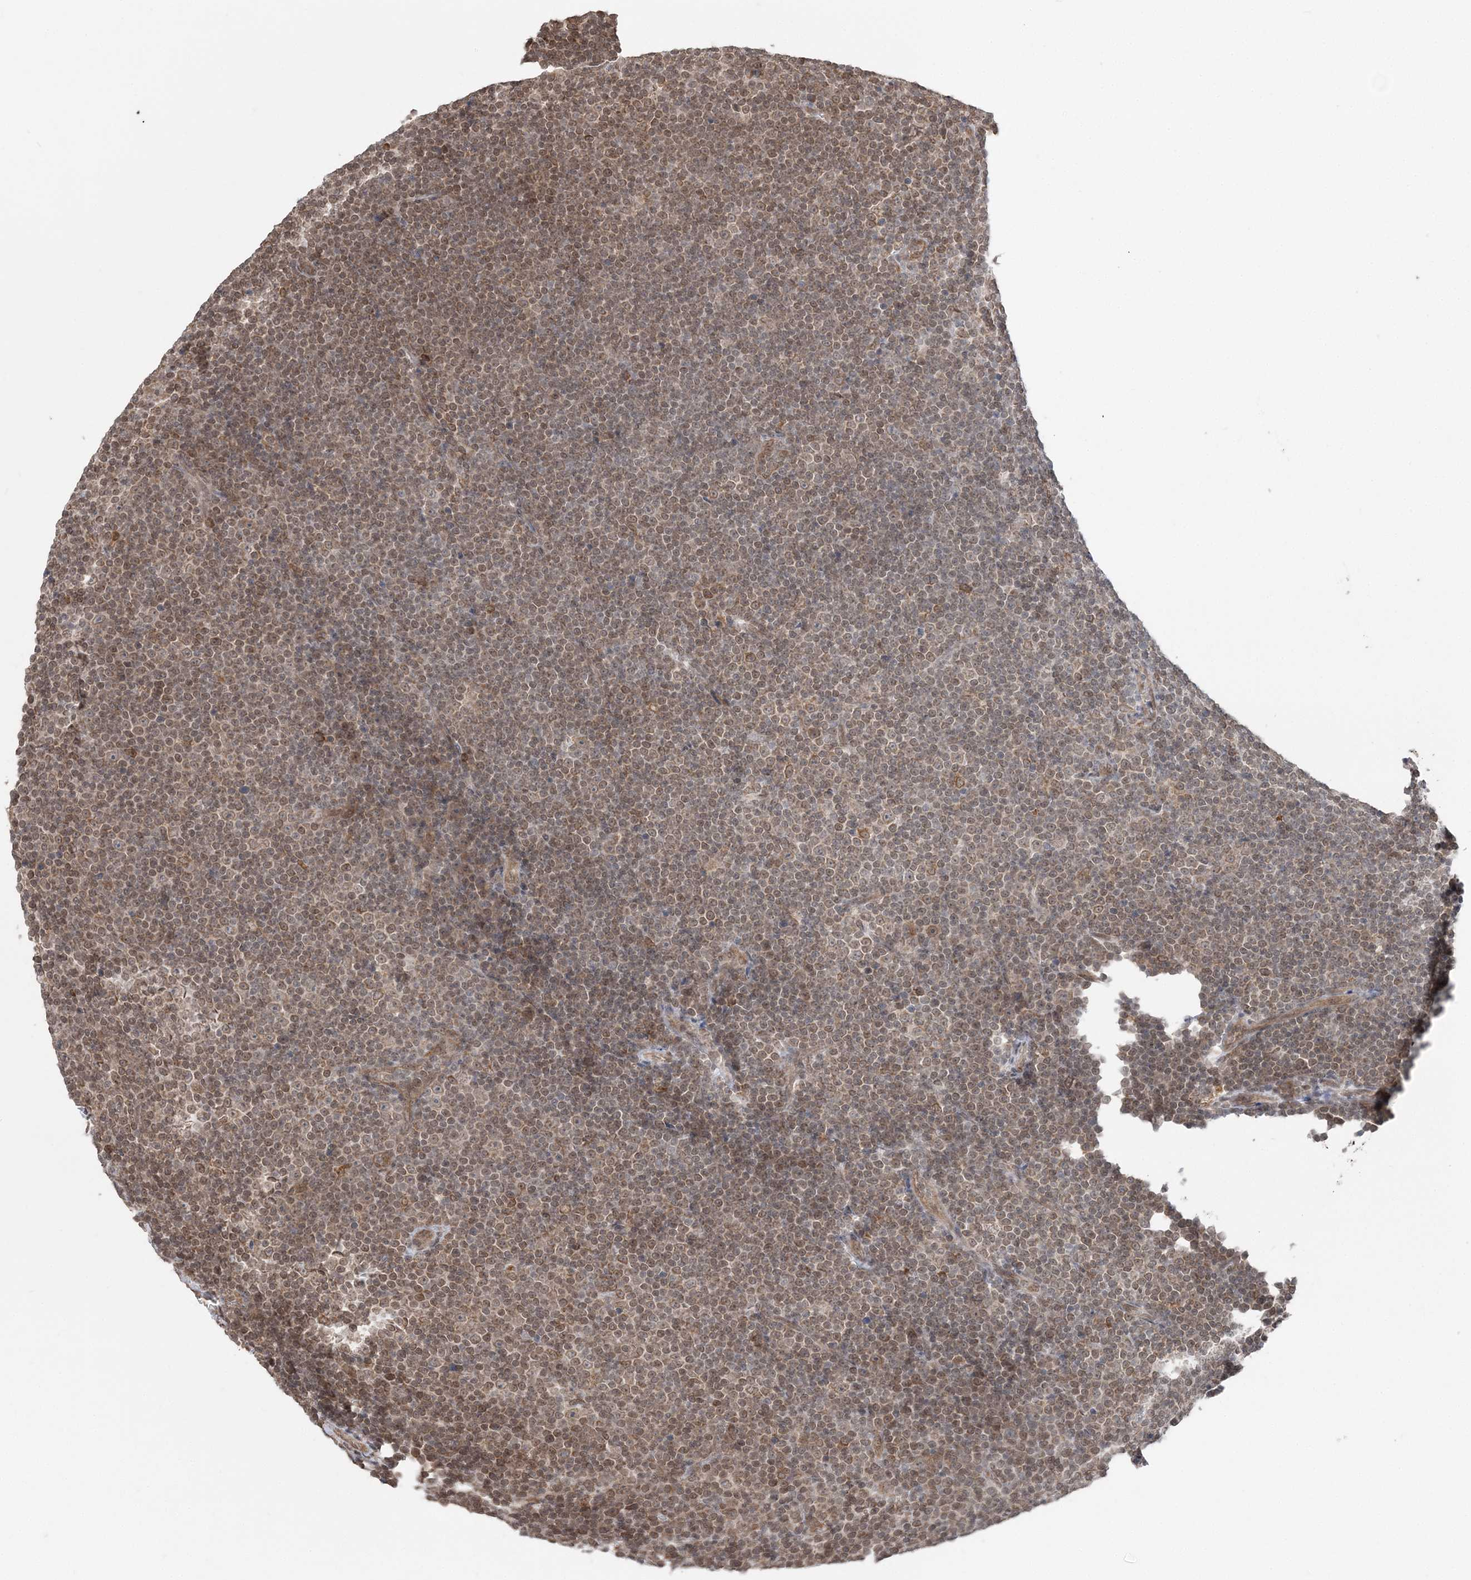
{"staining": {"intensity": "moderate", "quantity": ">75%", "location": "cytoplasmic/membranous,nuclear"}, "tissue": "lymphoma", "cell_type": "Tumor cells", "image_type": "cancer", "snomed": [{"axis": "morphology", "description": "Malignant lymphoma, non-Hodgkin's type, Low grade"}, {"axis": "topography", "description": "Lymph node"}], "caption": "Lymphoma stained with a protein marker exhibits moderate staining in tumor cells.", "gene": "TMED10", "patient": {"sex": "female", "age": 67}}